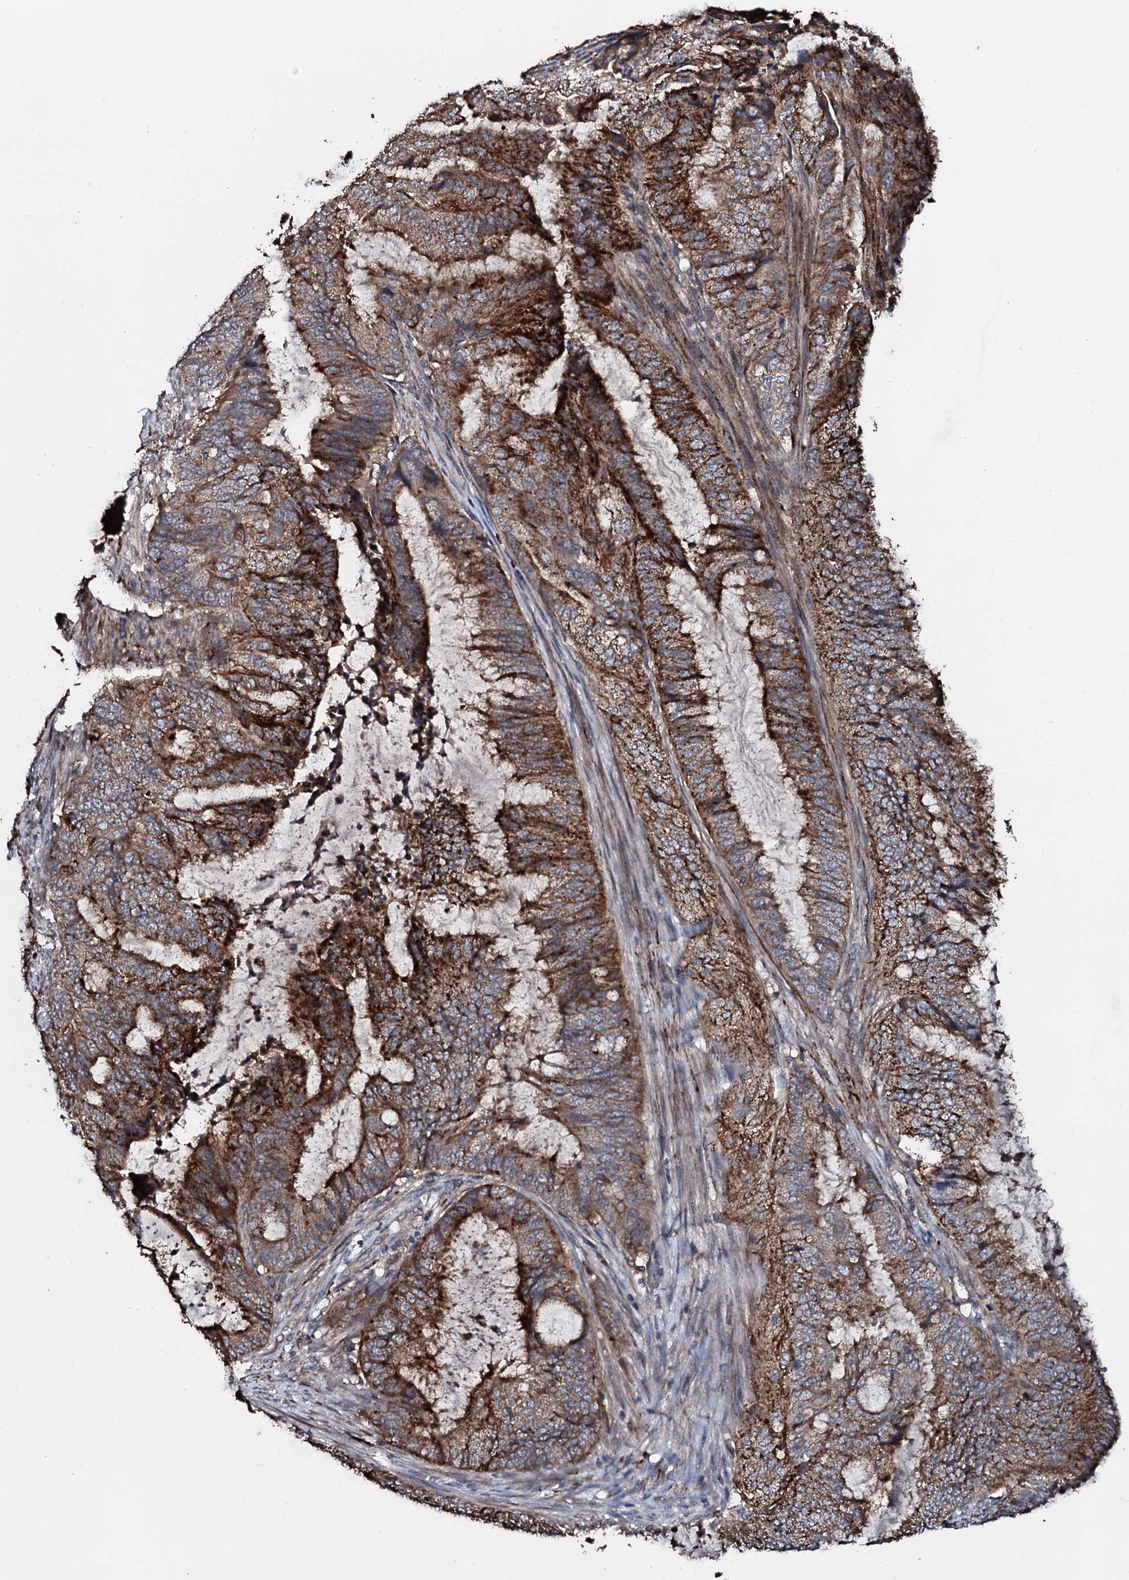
{"staining": {"intensity": "strong", "quantity": ">75%", "location": "cytoplasmic/membranous"}, "tissue": "endometrial cancer", "cell_type": "Tumor cells", "image_type": "cancer", "snomed": [{"axis": "morphology", "description": "Adenocarcinoma, NOS"}, {"axis": "topography", "description": "Endometrium"}], "caption": "The photomicrograph demonstrates staining of endometrial cancer (adenocarcinoma), revealing strong cytoplasmic/membranous protein staining (brown color) within tumor cells.", "gene": "TPGS2", "patient": {"sex": "female", "age": 51}}